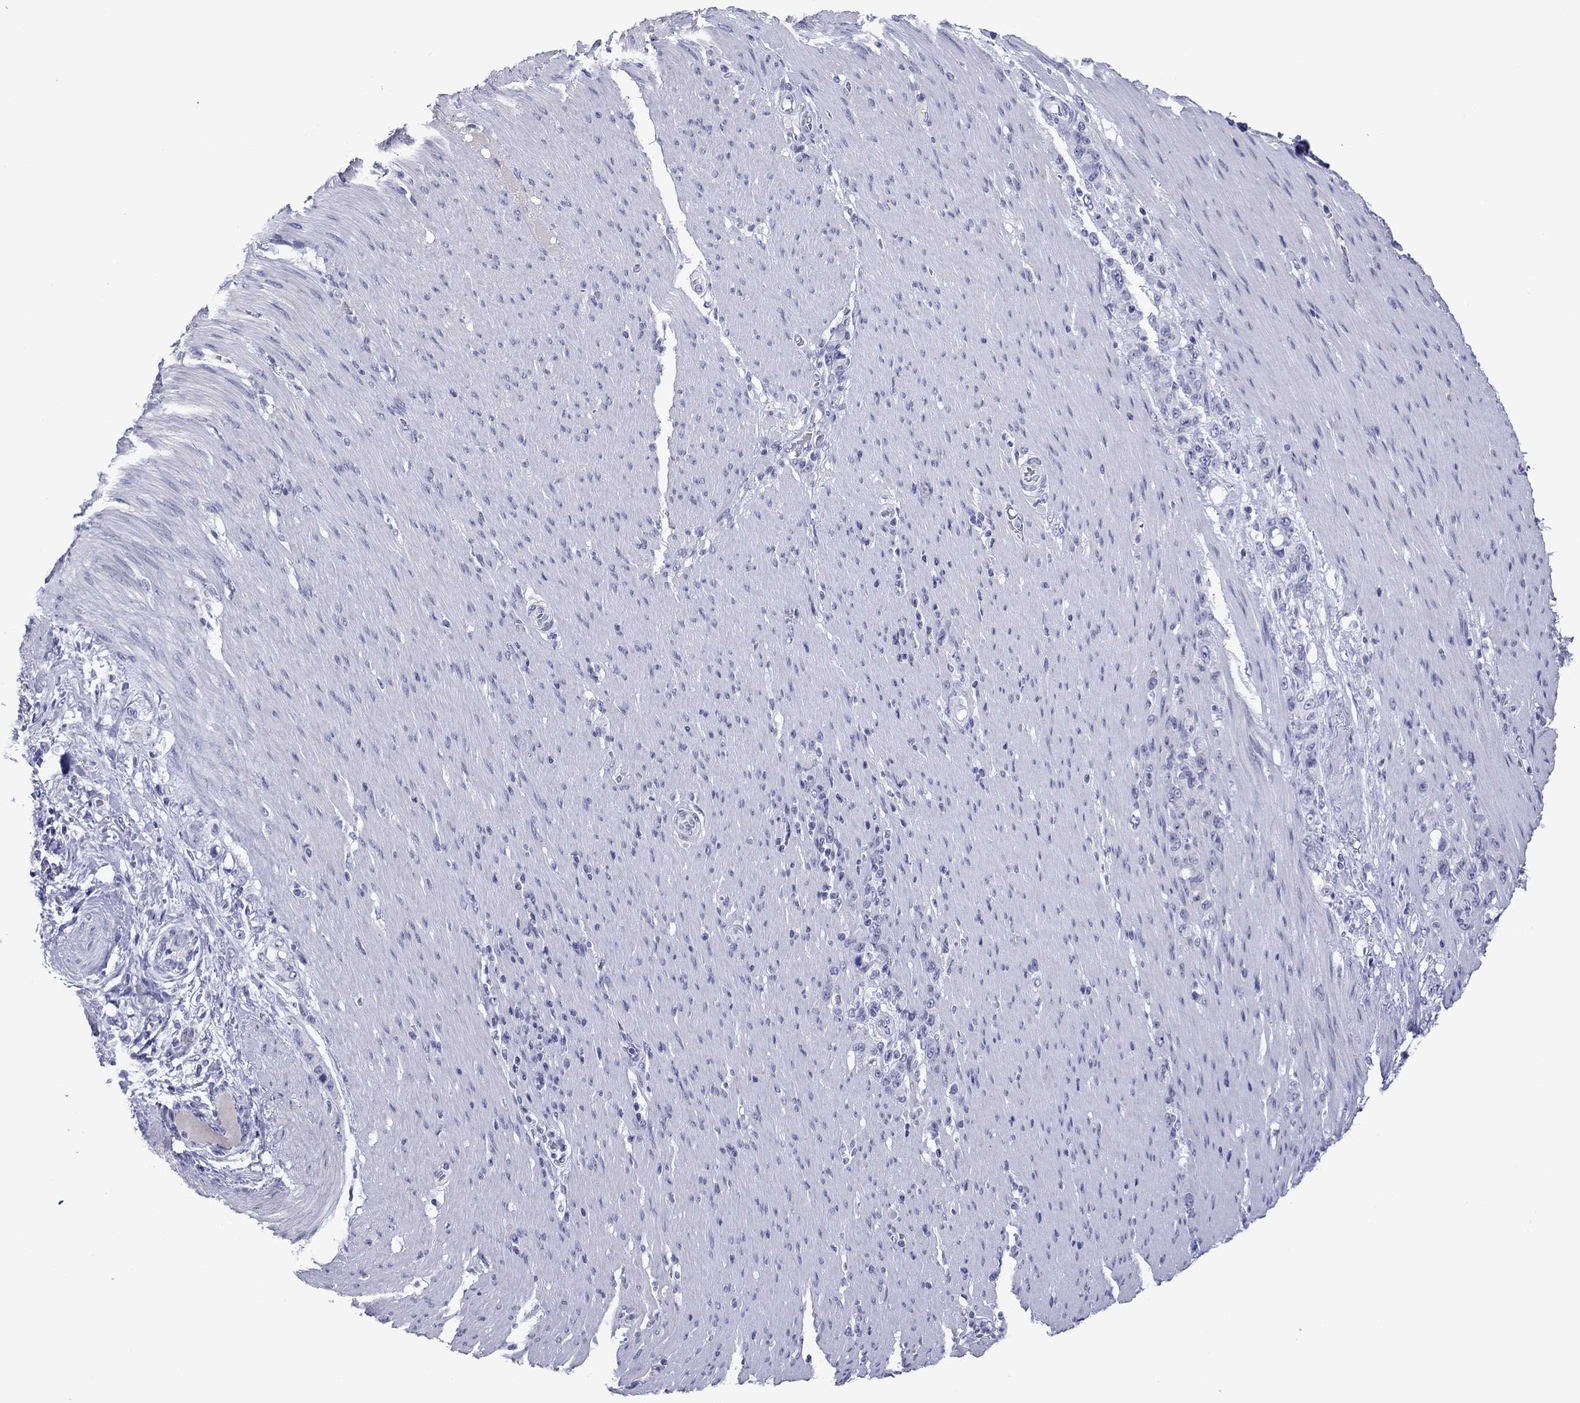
{"staining": {"intensity": "negative", "quantity": "none", "location": "none"}, "tissue": "stomach cancer", "cell_type": "Tumor cells", "image_type": "cancer", "snomed": [{"axis": "morphology", "description": "Normal tissue, NOS"}, {"axis": "morphology", "description": "Adenocarcinoma, NOS"}, {"axis": "topography", "description": "Stomach"}], "caption": "The histopathology image exhibits no staining of tumor cells in stomach cancer (adenocarcinoma).", "gene": "PIWIL1", "patient": {"sex": "female", "age": 79}}